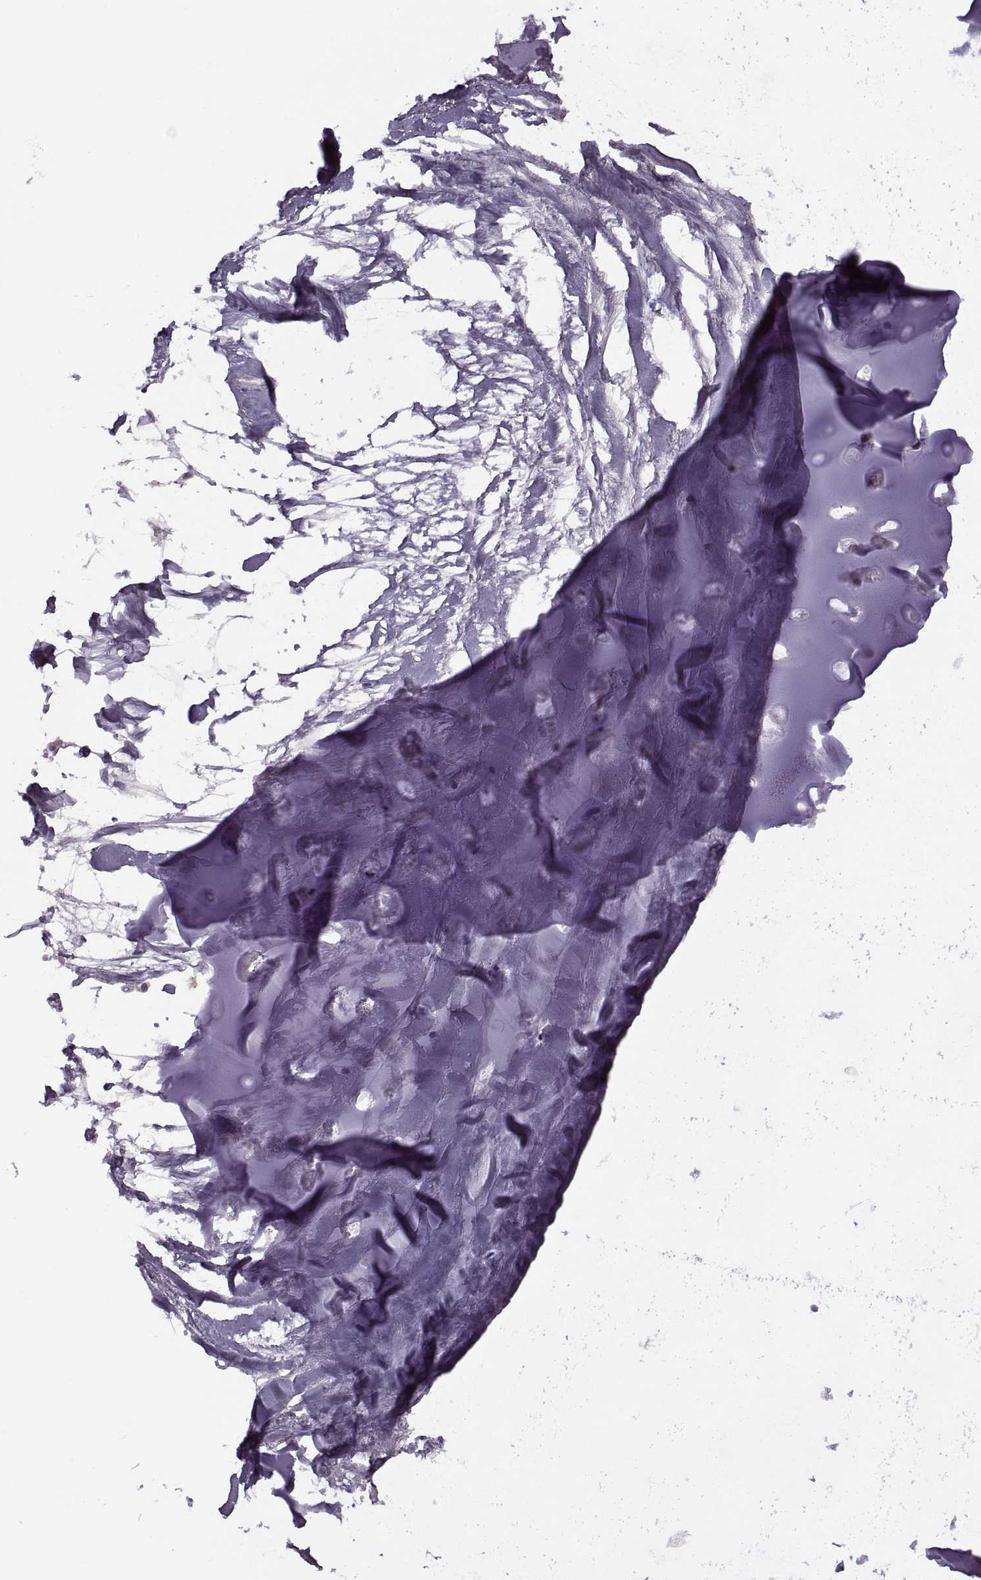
{"staining": {"intensity": "negative", "quantity": "none", "location": "none"}, "tissue": "adipose tissue", "cell_type": "Adipocytes", "image_type": "normal", "snomed": [{"axis": "morphology", "description": "Normal tissue, NOS"}, {"axis": "morphology", "description": "Squamous cell carcinoma, NOS"}, {"axis": "topography", "description": "Cartilage tissue"}, {"axis": "topography", "description": "Lung"}], "caption": "Human adipose tissue stained for a protein using IHC displays no positivity in adipocytes.", "gene": "H2AP", "patient": {"sex": "male", "age": 66}}